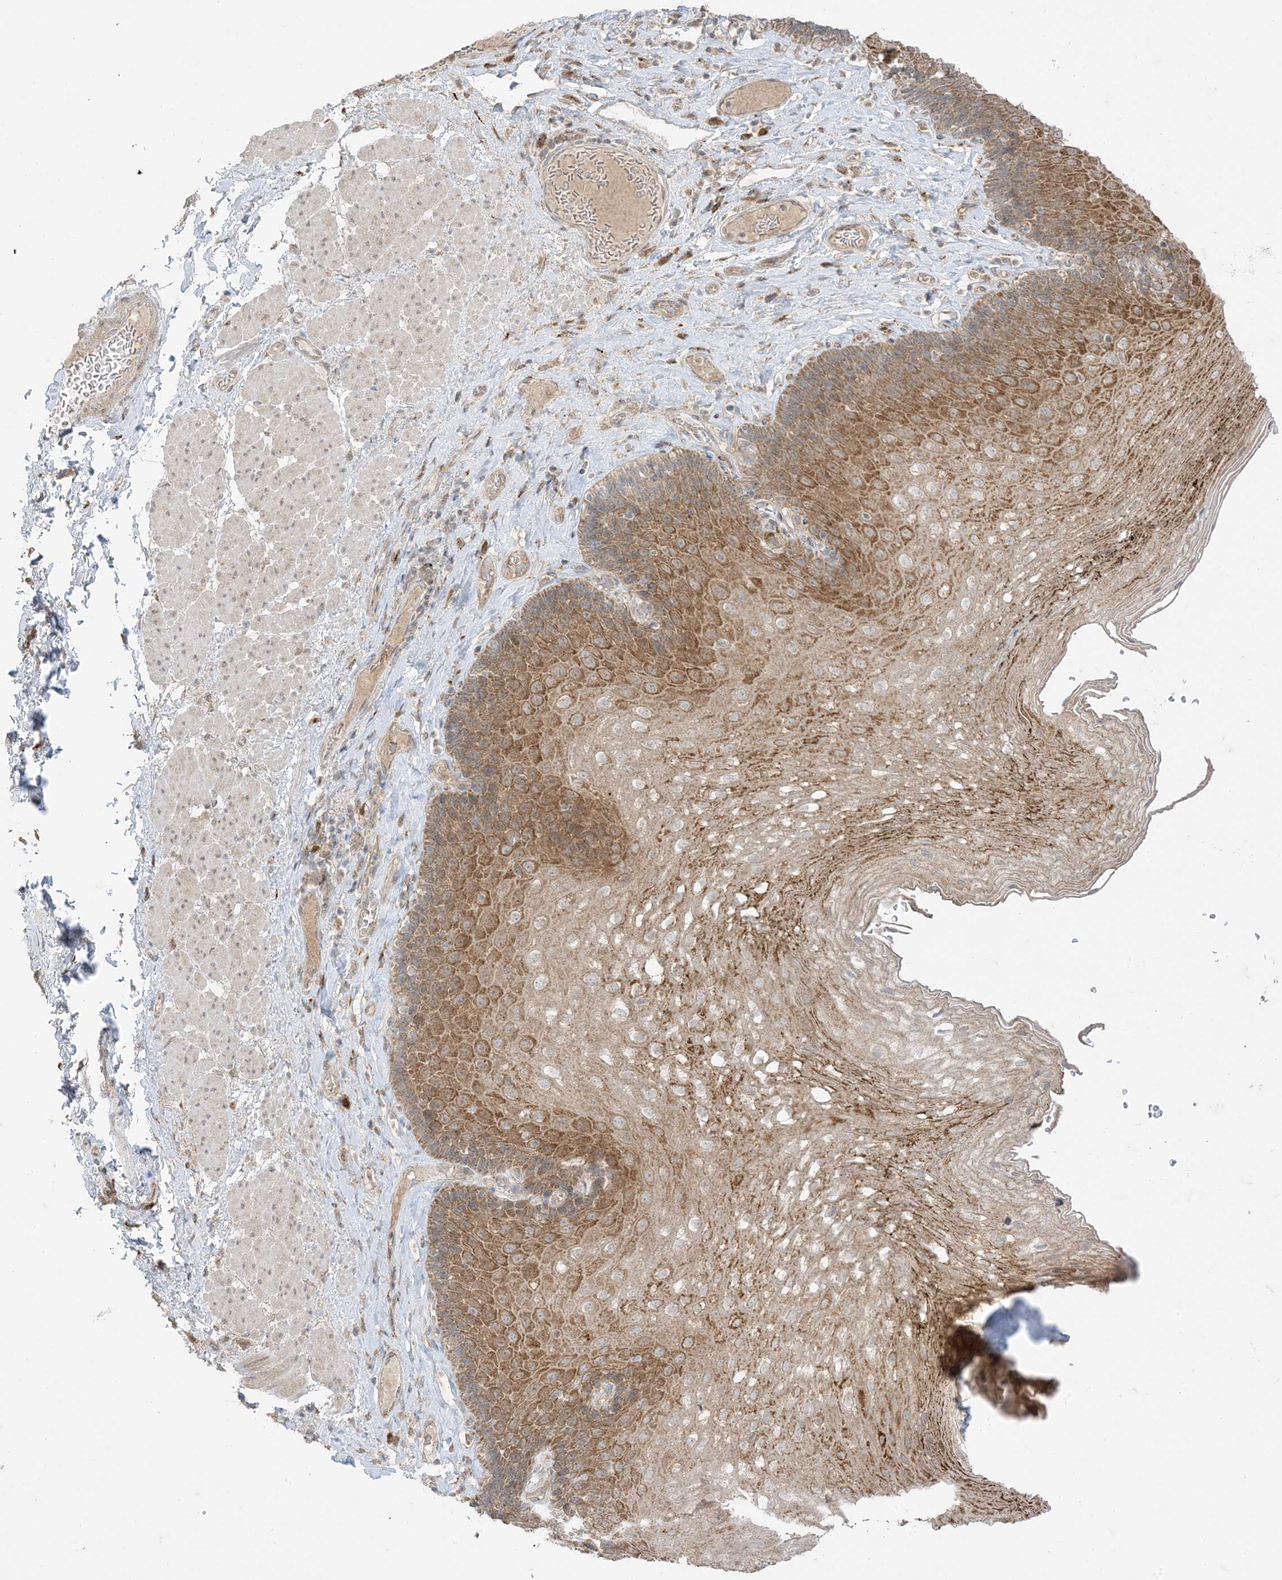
{"staining": {"intensity": "moderate", "quantity": ">75%", "location": "cytoplasmic/membranous"}, "tissue": "esophagus", "cell_type": "Squamous epithelial cells", "image_type": "normal", "snomed": [{"axis": "morphology", "description": "Normal tissue, NOS"}, {"axis": "topography", "description": "Esophagus"}], "caption": "Immunohistochemical staining of unremarkable esophagus shows medium levels of moderate cytoplasmic/membranous expression in about >75% of squamous epithelial cells.", "gene": "ODC1", "patient": {"sex": "female", "age": 66}}